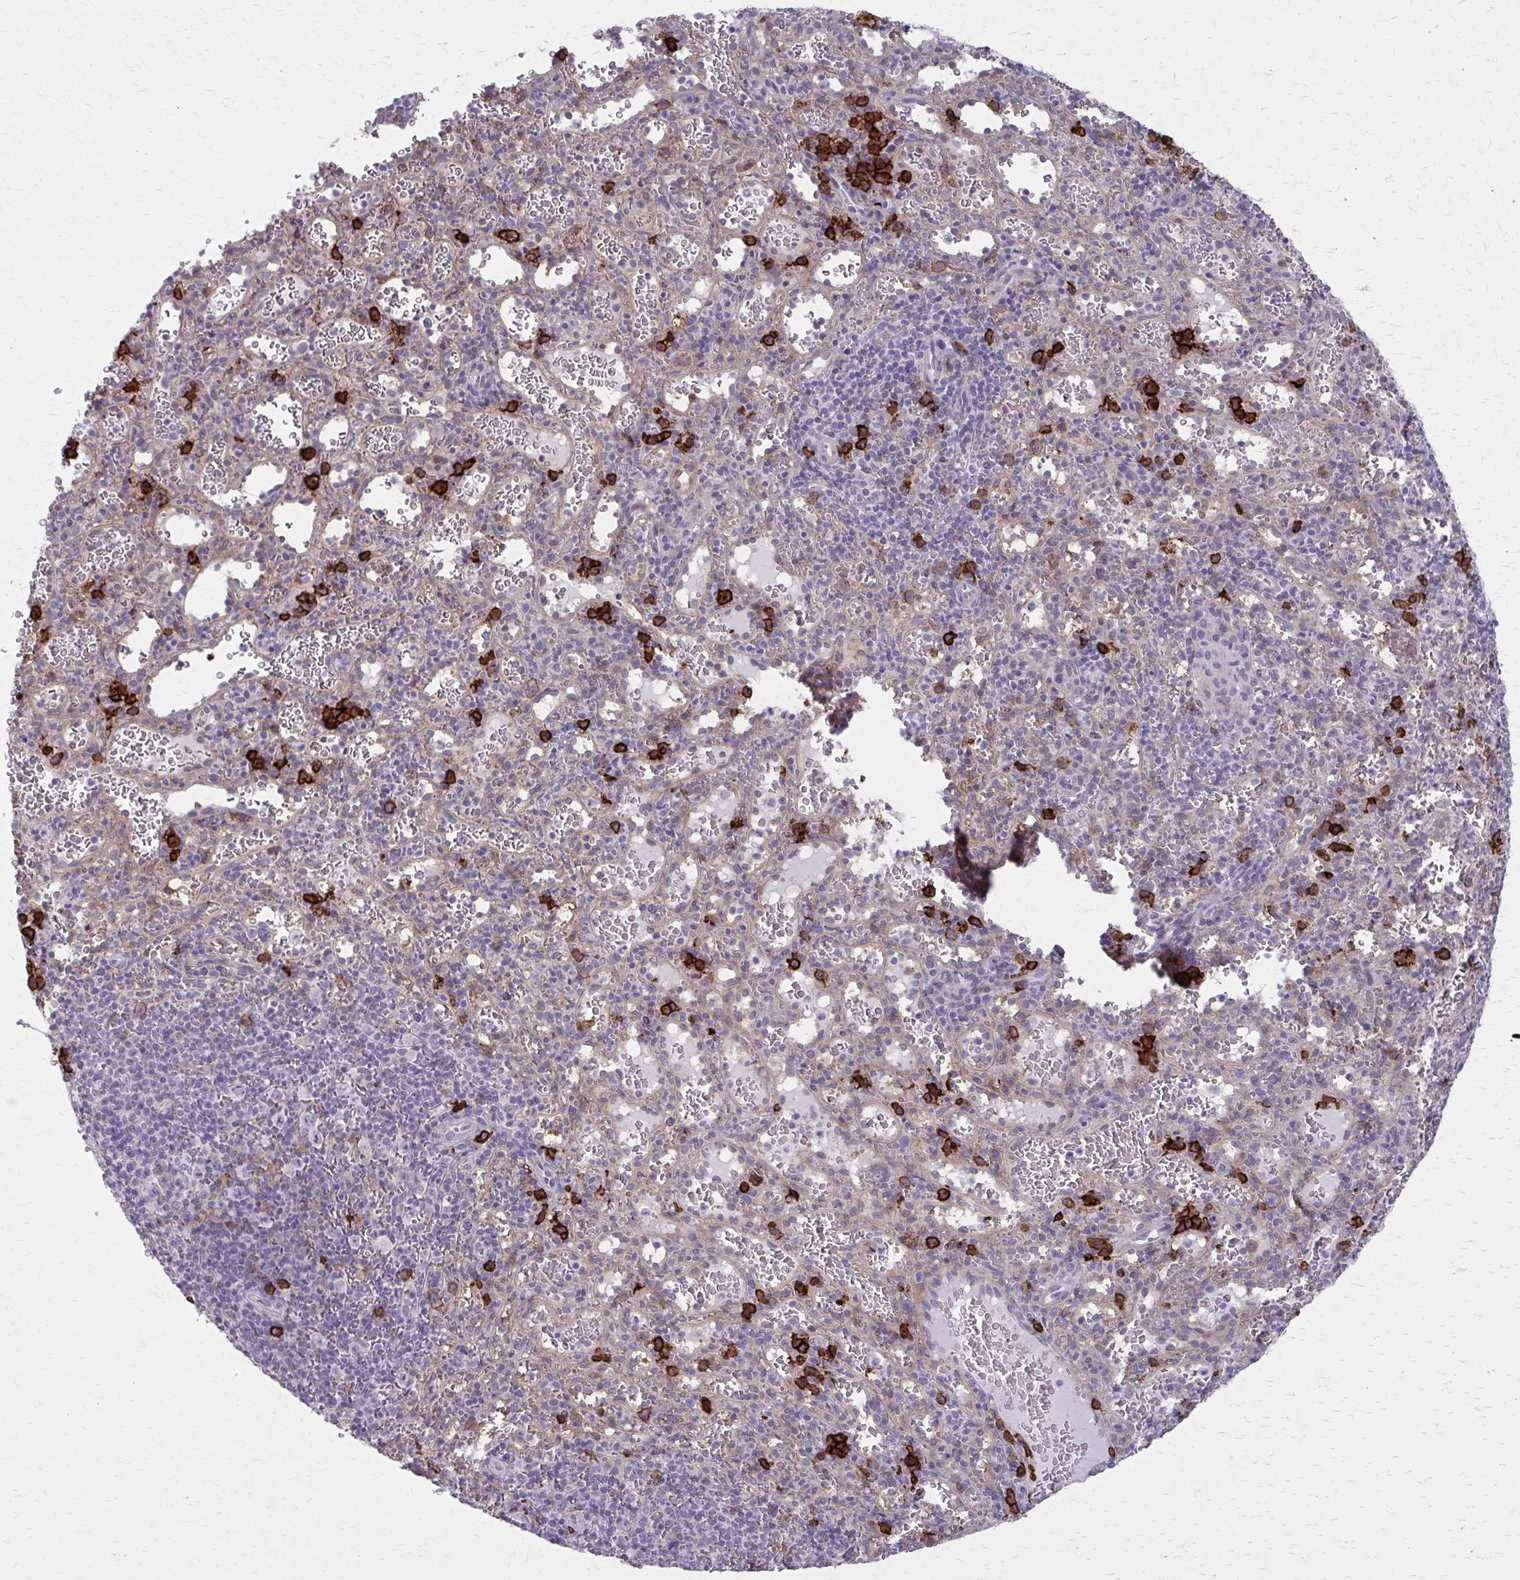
{"staining": {"intensity": "strong", "quantity": "<25%", "location": "cytoplasmic/membranous"}, "tissue": "spleen", "cell_type": "Cells in red pulp", "image_type": "normal", "snomed": [{"axis": "morphology", "description": "Normal tissue, NOS"}, {"axis": "topography", "description": "Spleen"}], "caption": "Human spleen stained with a brown dye reveals strong cytoplasmic/membranous positive expression in approximately <25% of cells in red pulp.", "gene": "CD38", "patient": {"sex": "male", "age": 57}}